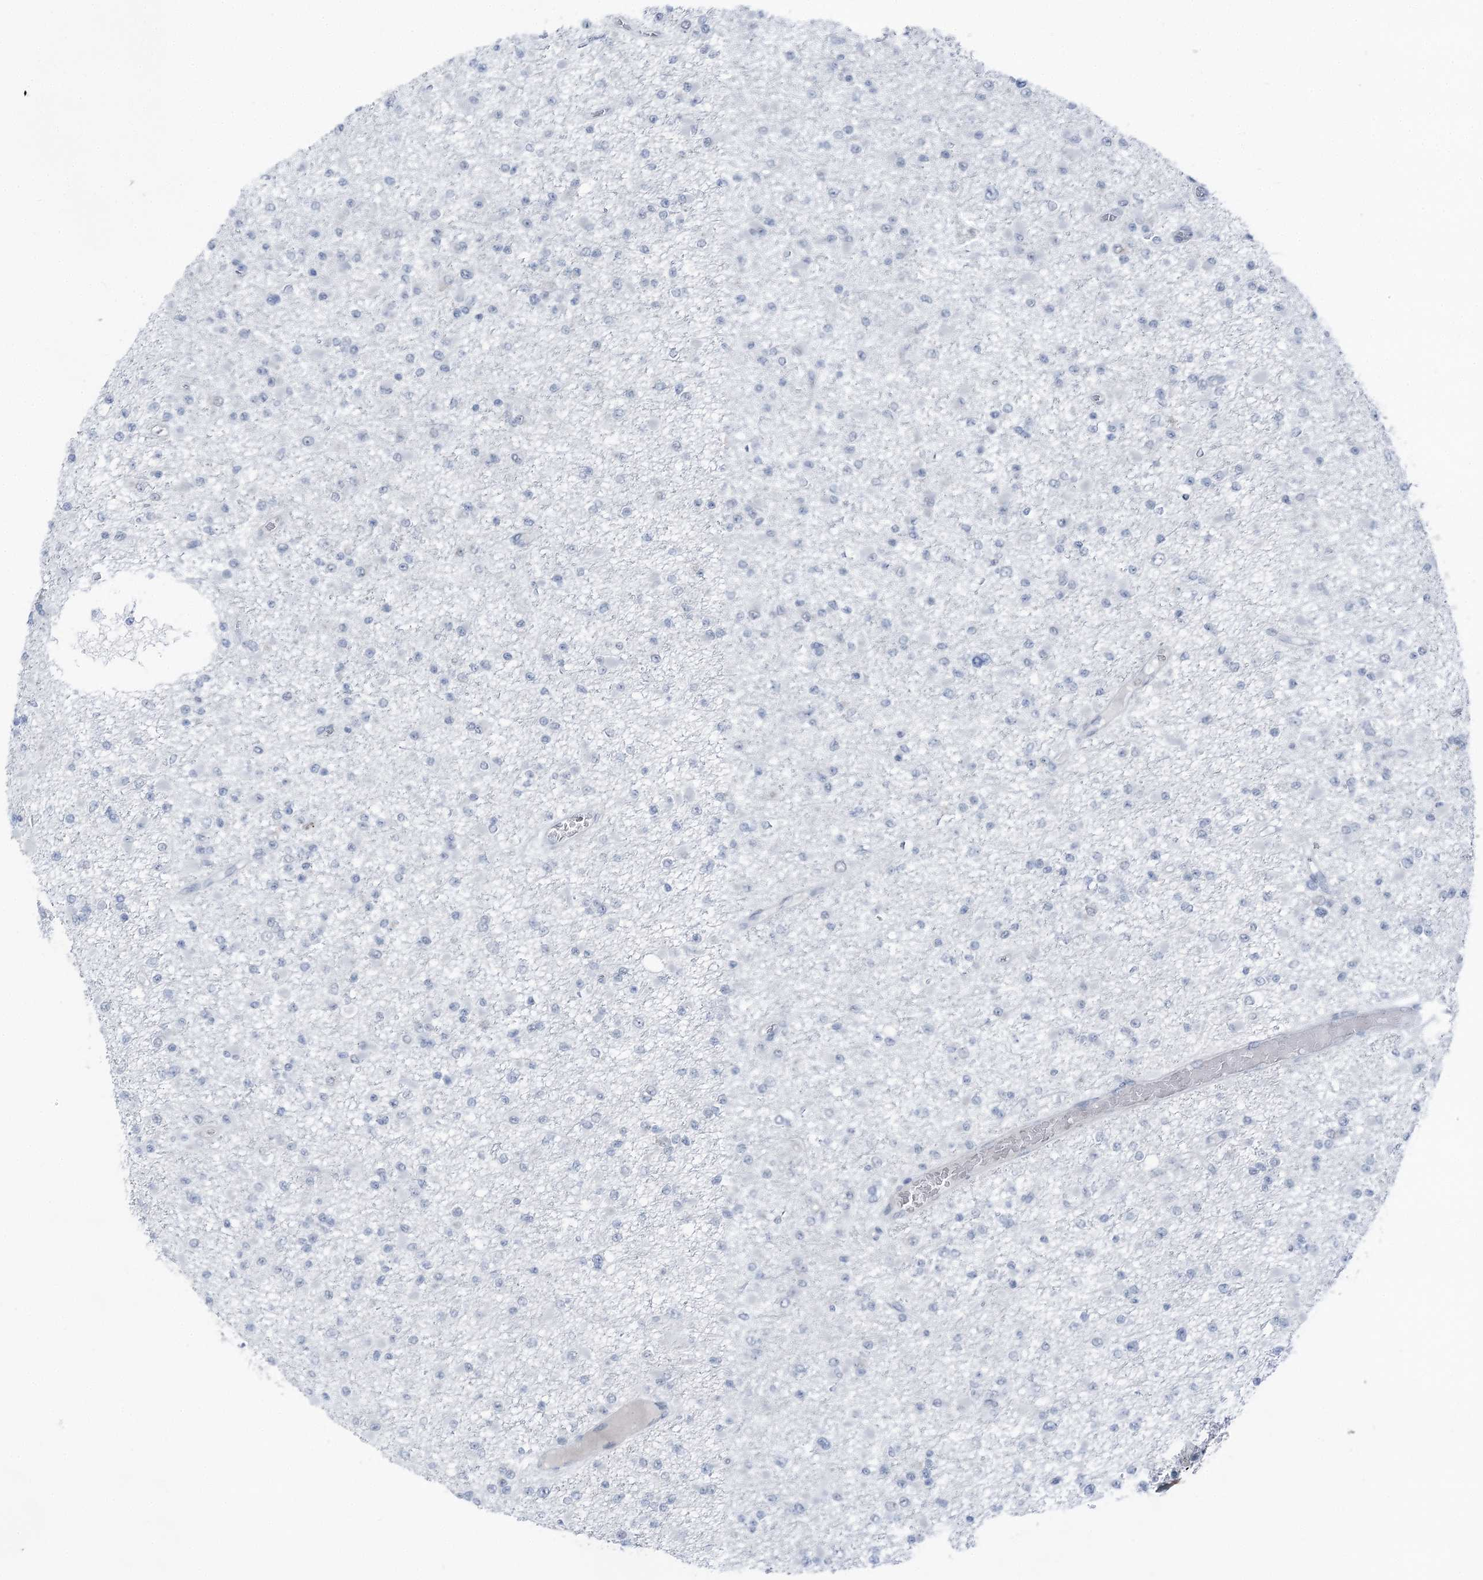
{"staining": {"intensity": "negative", "quantity": "none", "location": "none"}, "tissue": "glioma", "cell_type": "Tumor cells", "image_type": "cancer", "snomed": [{"axis": "morphology", "description": "Glioma, malignant, Low grade"}, {"axis": "topography", "description": "Brain"}], "caption": "DAB (3,3'-diaminobenzidine) immunohistochemical staining of human malignant glioma (low-grade) shows no significant expression in tumor cells.", "gene": "STEEP1", "patient": {"sex": "female", "age": 22}}